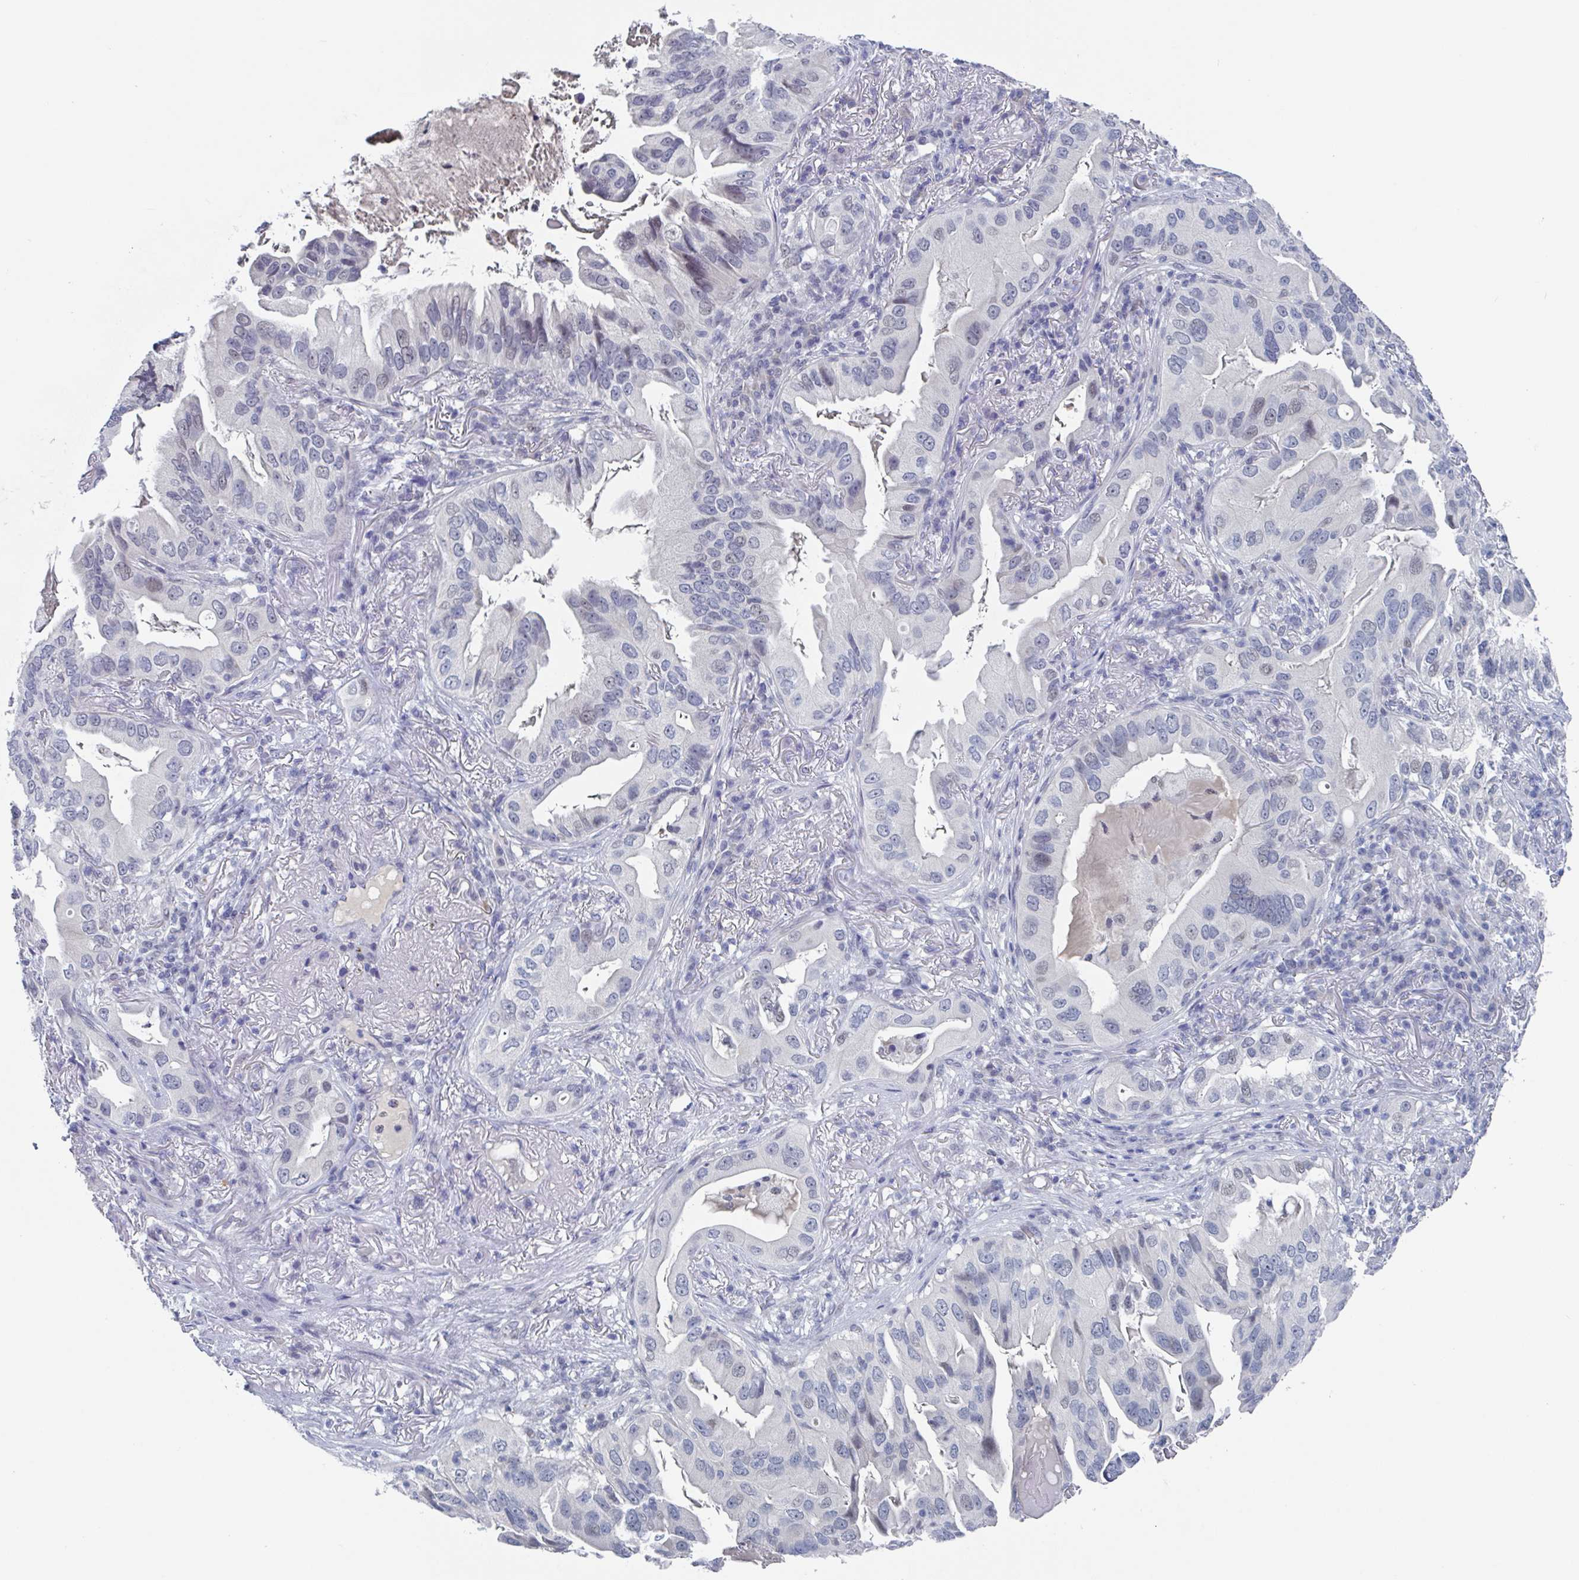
{"staining": {"intensity": "negative", "quantity": "none", "location": "none"}, "tissue": "lung cancer", "cell_type": "Tumor cells", "image_type": "cancer", "snomed": [{"axis": "morphology", "description": "Adenocarcinoma, NOS"}, {"axis": "topography", "description": "Lung"}], "caption": "Human lung adenocarcinoma stained for a protein using immunohistochemistry (IHC) demonstrates no positivity in tumor cells.", "gene": "KDM4D", "patient": {"sex": "female", "age": 69}}